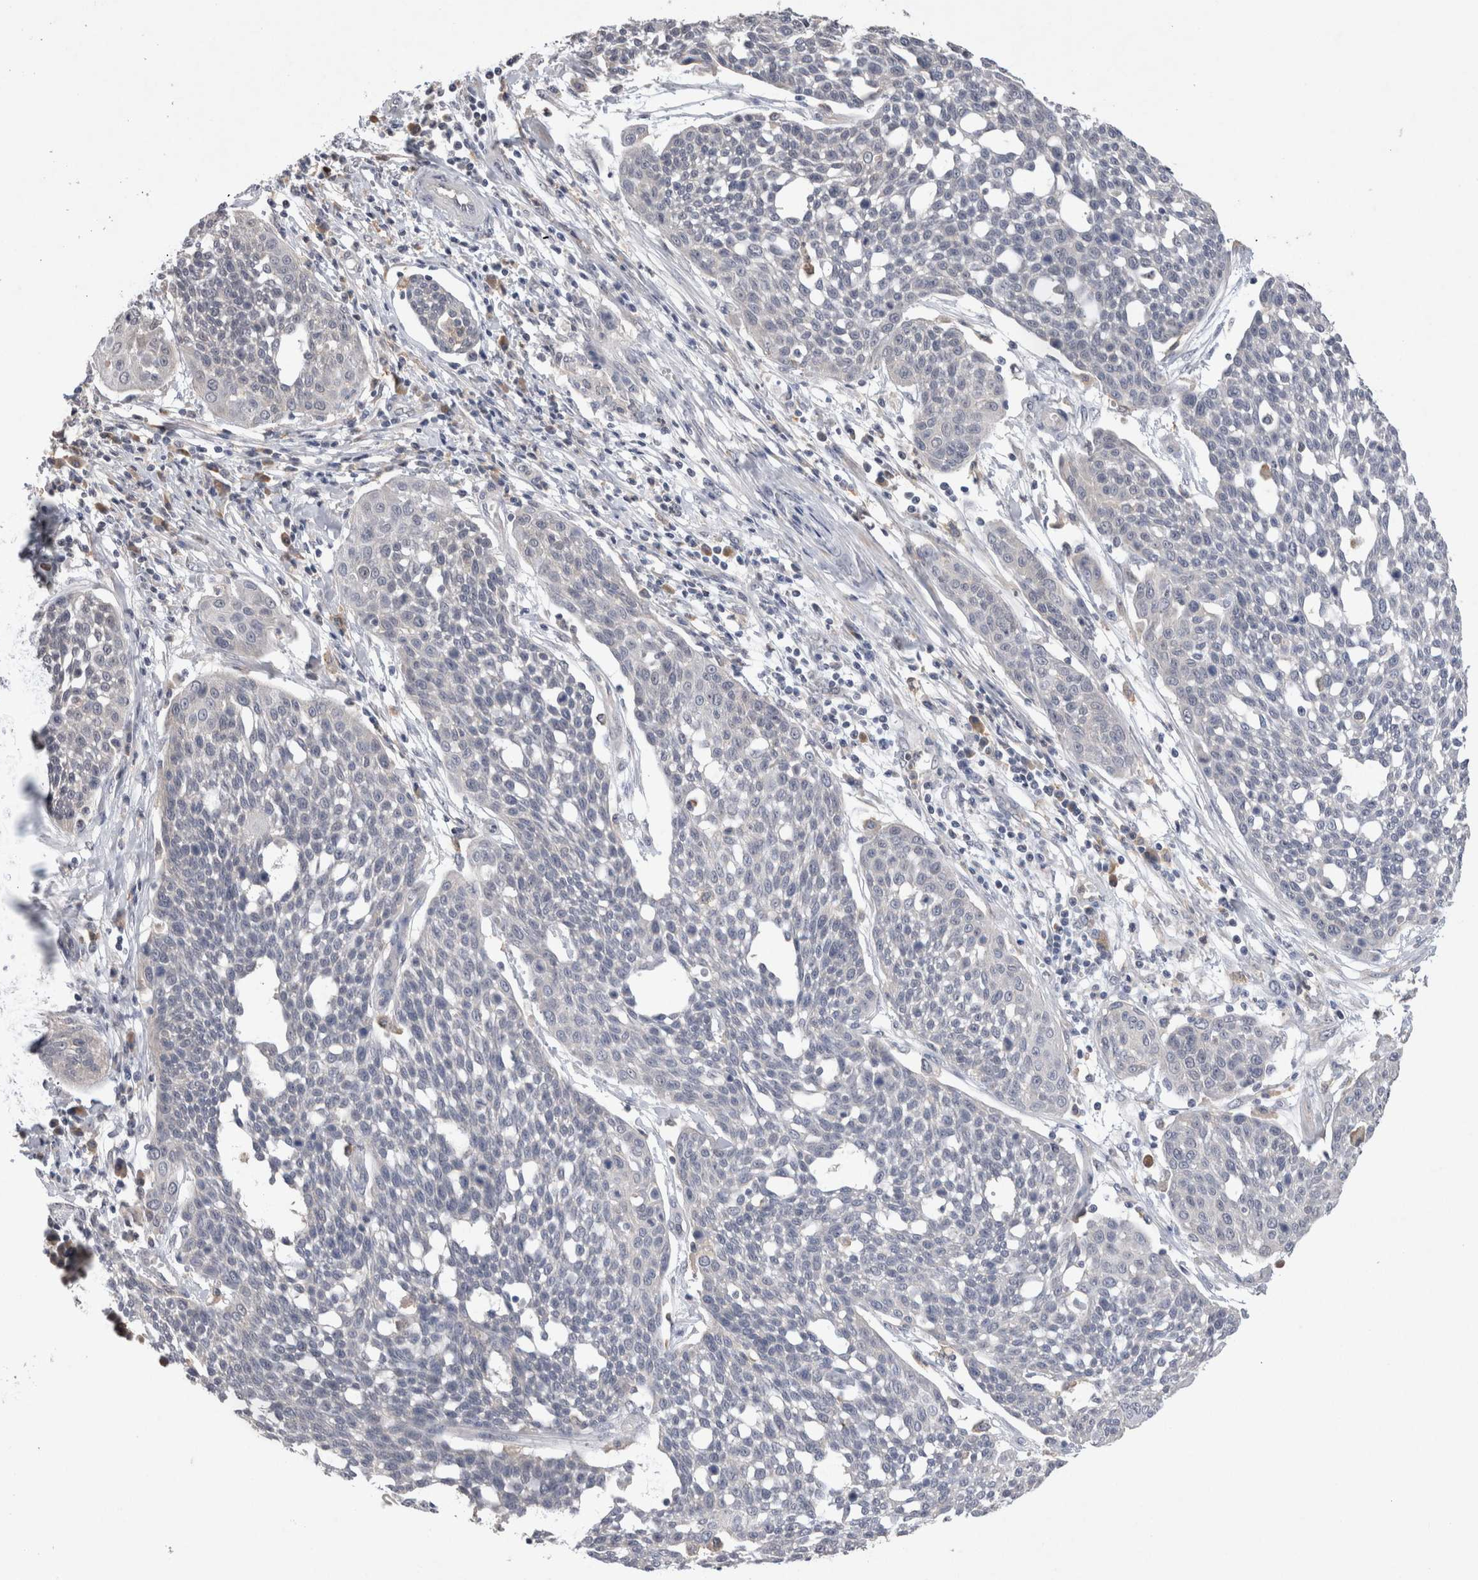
{"staining": {"intensity": "negative", "quantity": "none", "location": "none"}, "tissue": "cervical cancer", "cell_type": "Tumor cells", "image_type": "cancer", "snomed": [{"axis": "morphology", "description": "Squamous cell carcinoma, NOS"}, {"axis": "topography", "description": "Cervix"}], "caption": "Protein analysis of cervical cancer shows no significant expression in tumor cells. (Brightfield microscopy of DAB (3,3'-diaminobenzidine) immunohistochemistry at high magnification).", "gene": "VSIG4", "patient": {"sex": "female", "age": 34}}